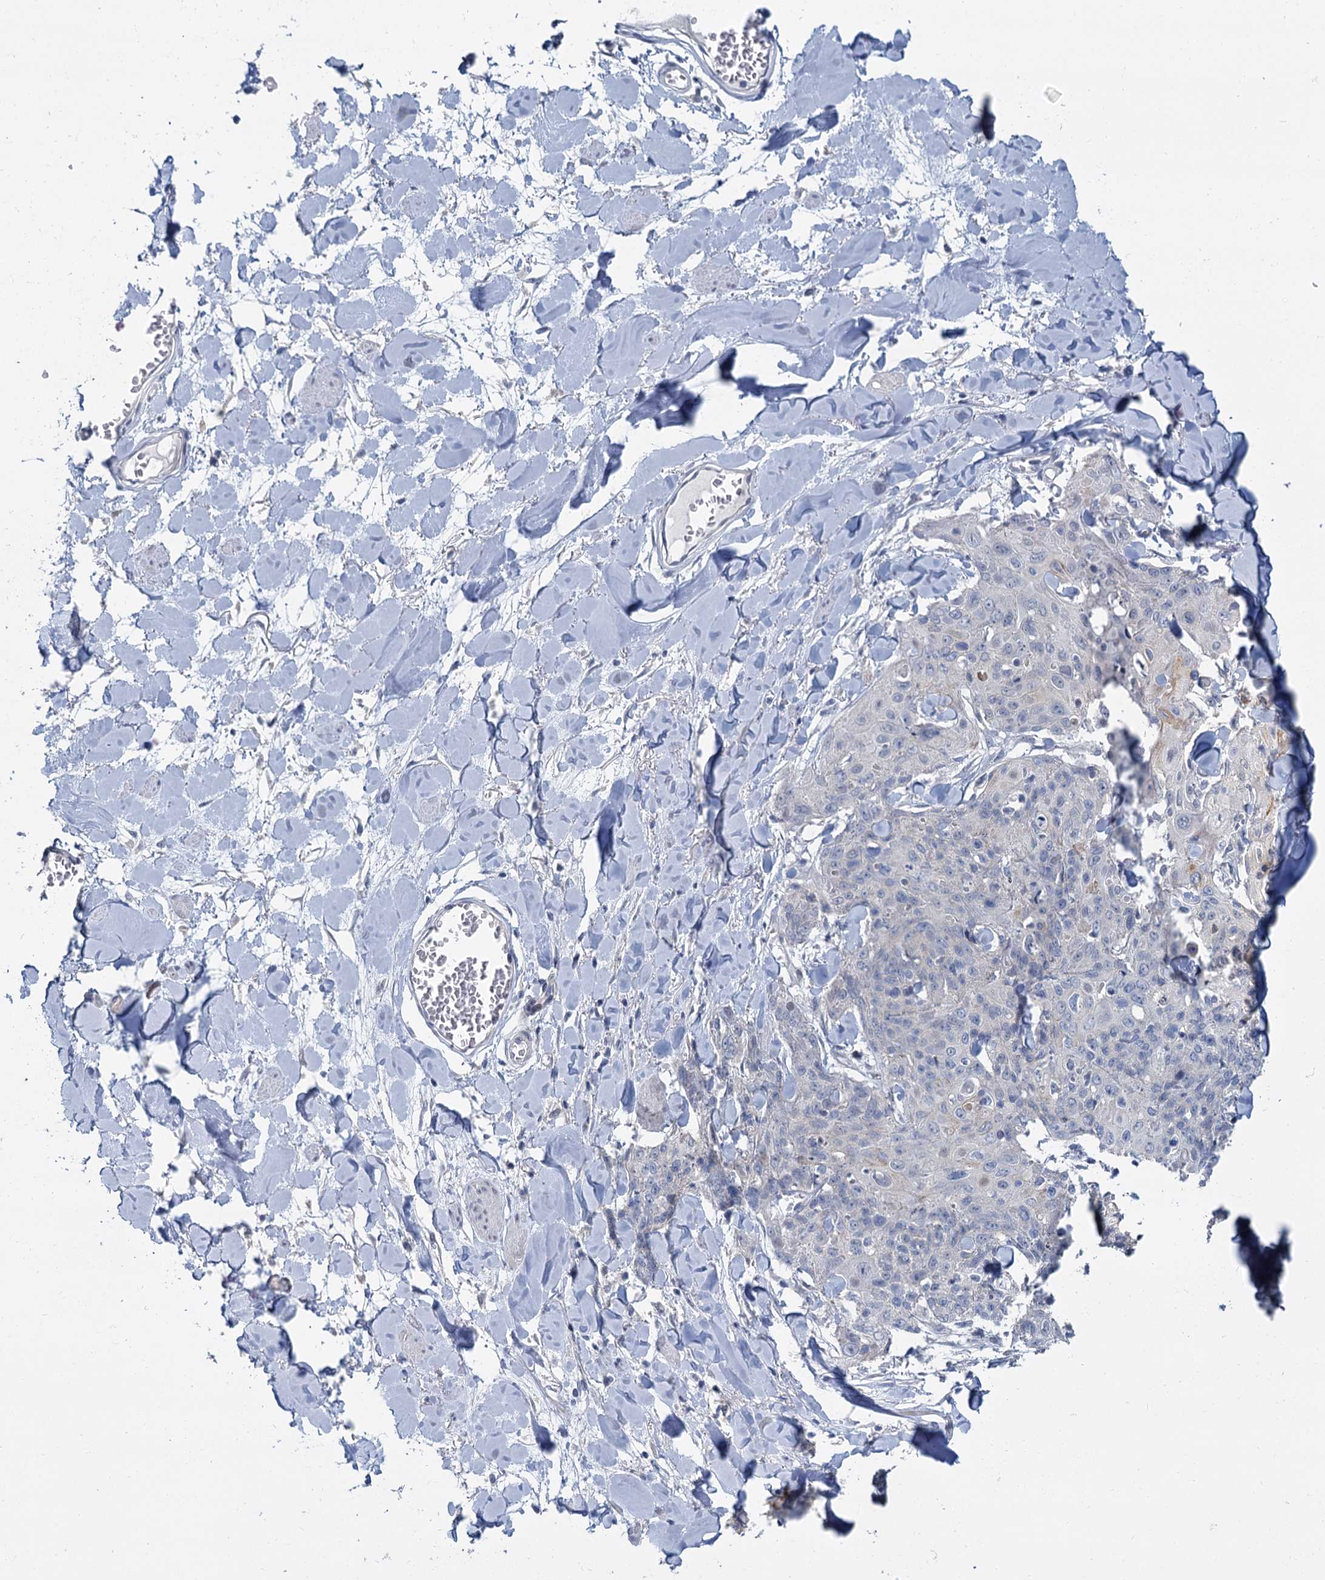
{"staining": {"intensity": "negative", "quantity": "none", "location": "none"}, "tissue": "skin cancer", "cell_type": "Tumor cells", "image_type": "cancer", "snomed": [{"axis": "morphology", "description": "Squamous cell carcinoma, NOS"}, {"axis": "topography", "description": "Skin"}, {"axis": "topography", "description": "Vulva"}], "caption": "Tumor cells show no significant positivity in squamous cell carcinoma (skin).", "gene": "ACRBP", "patient": {"sex": "female", "age": 85}}